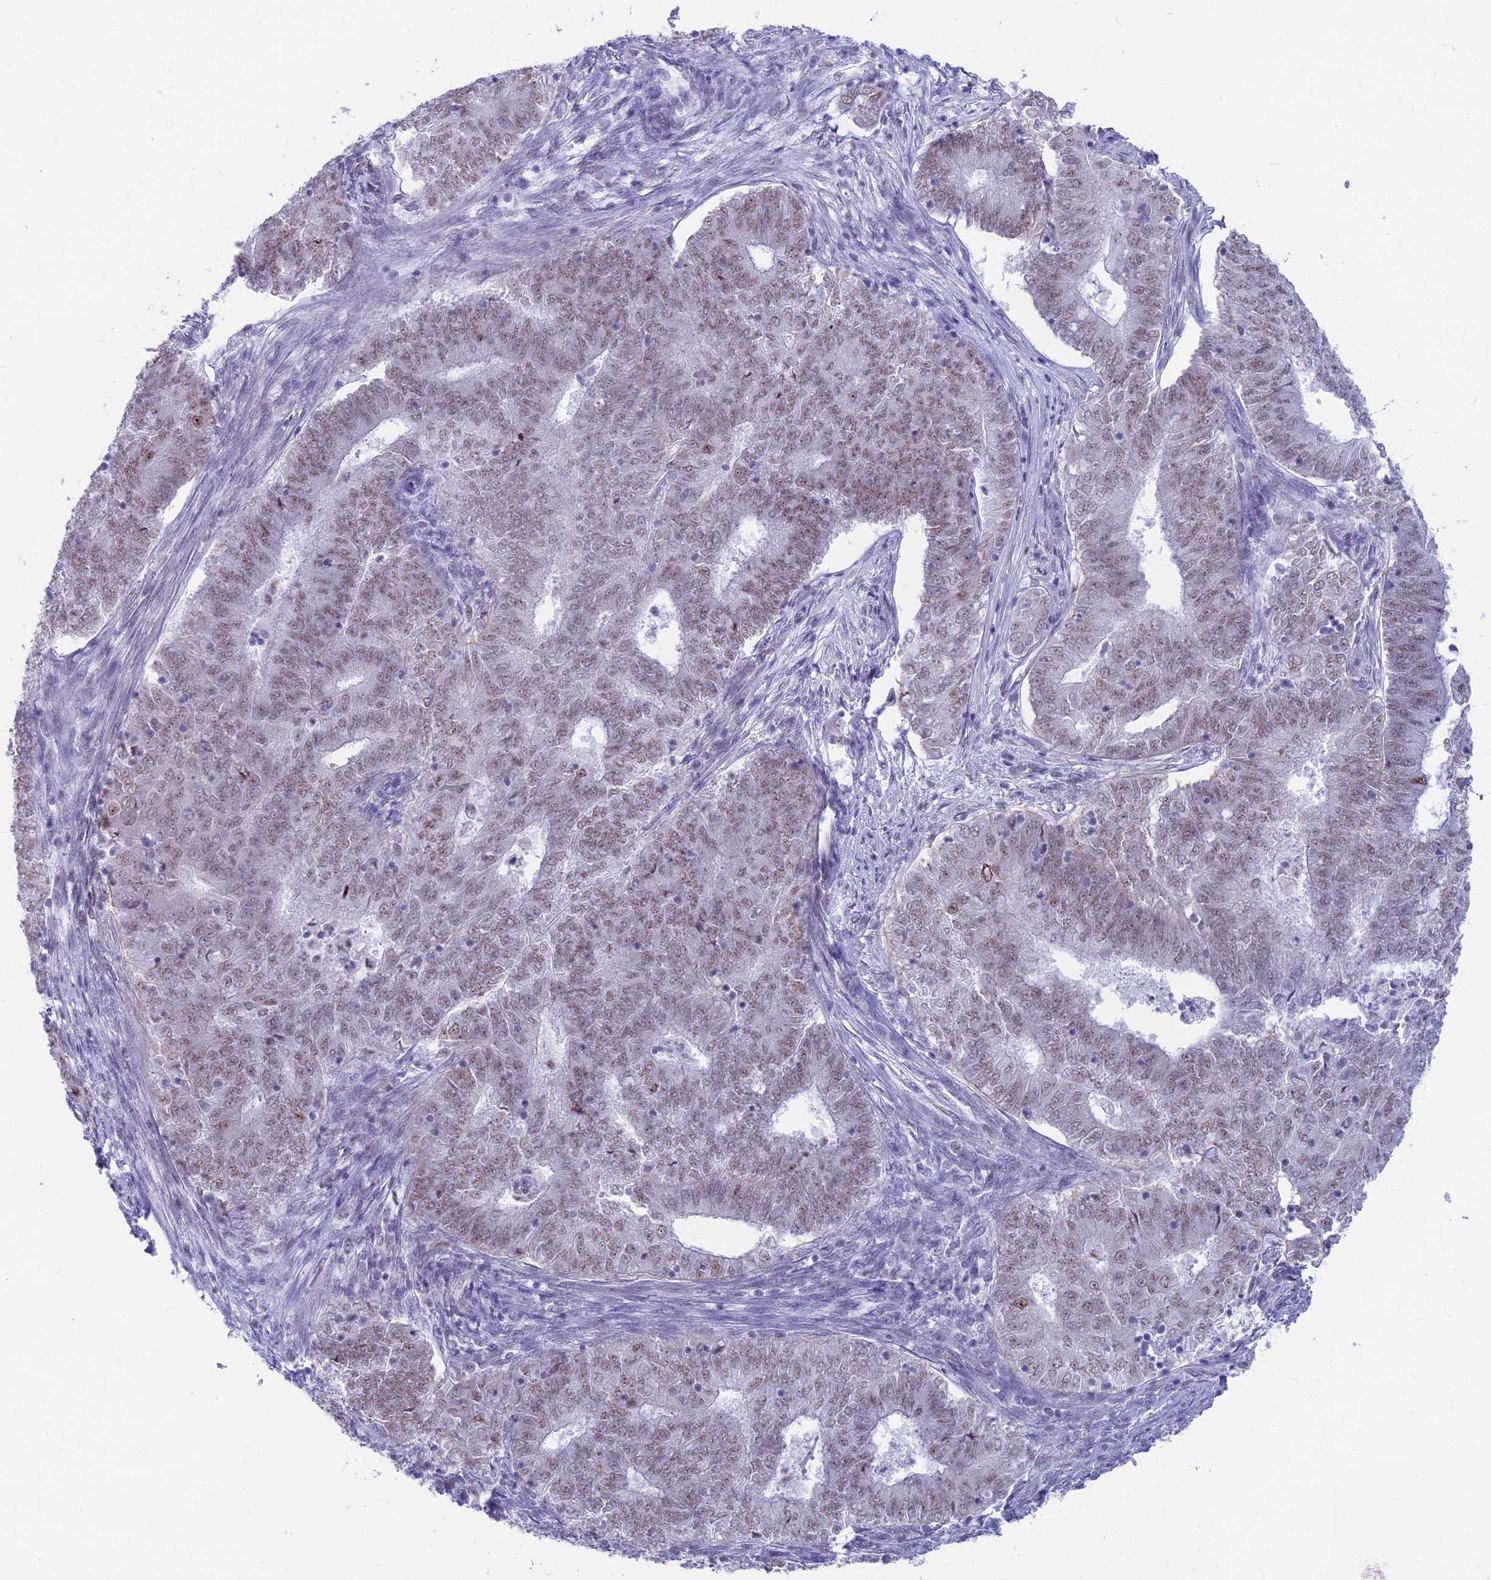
{"staining": {"intensity": "weak", "quantity": ">75%", "location": "nuclear"}, "tissue": "endometrial cancer", "cell_type": "Tumor cells", "image_type": "cancer", "snomed": [{"axis": "morphology", "description": "Adenocarcinoma, NOS"}, {"axis": "topography", "description": "Endometrium"}], "caption": "This is a micrograph of immunohistochemistry (IHC) staining of endometrial cancer, which shows weak expression in the nuclear of tumor cells.", "gene": "SRSF5", "patient": {"sex": "female", "age": 62}}